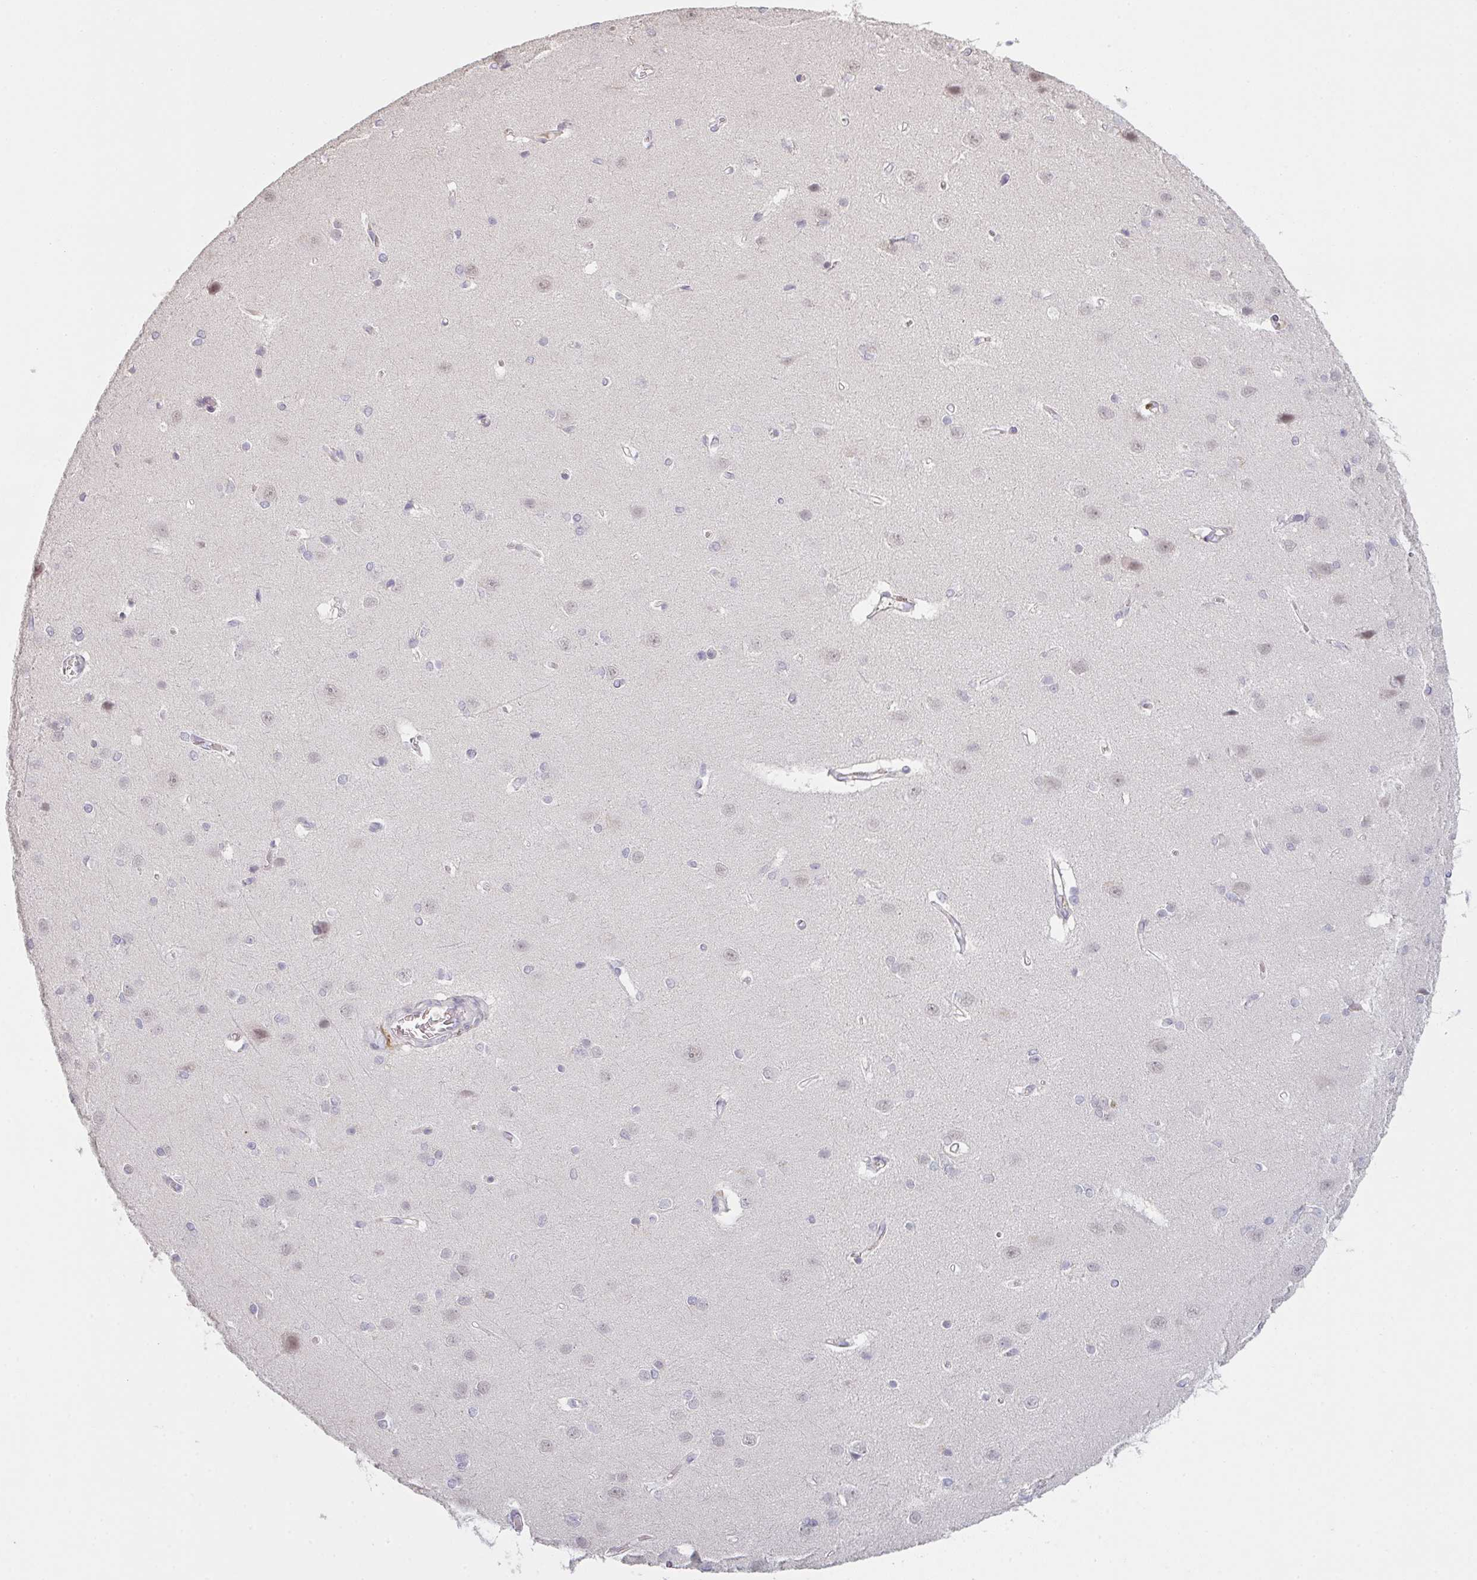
{"staining": {"intensity": "negative", "quantity": "none", "location": "none"}, "tissue": "cerebral cortex", "cell_type": "Endothelial cells", "image_type": "normal", "snomed": [{"axis": "morphology", "description": "Normal tissue, NOS"}, {"axis": "topography", "description": "Cerebral cortex"}], "caption": "Cerebral cortex stained for a protein using immunohistochemistry (IHC) demonstrates no positivity endothelial cells.", "gene": "TMEM237", "patient": {"sex": "male", "age": 37}}